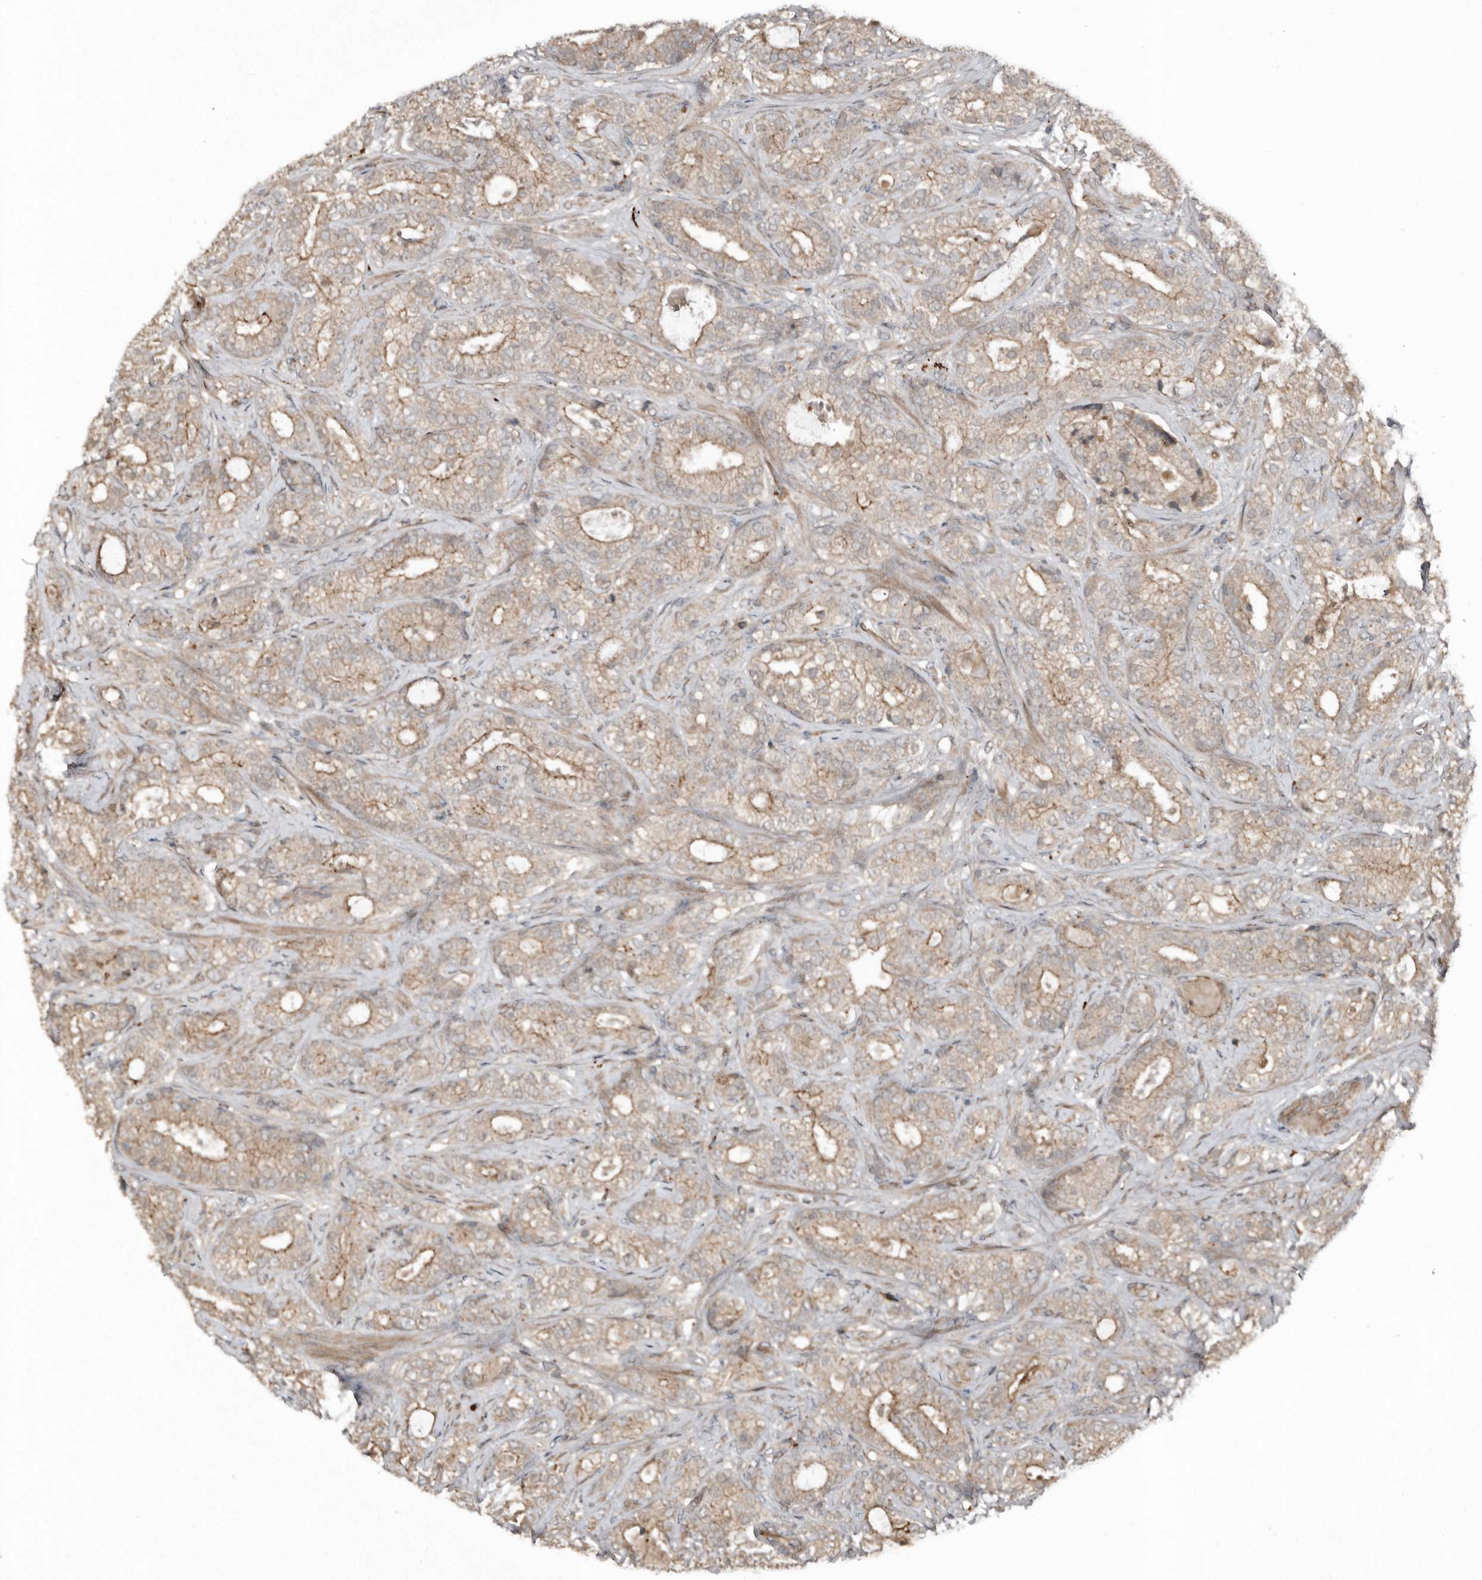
{"staining": {"intensity": "moderate", "quantity": "25%-75%", "location": "cytoplasmic/membranous"}, "tissue": "prostate cancer", "cell_type": "Tumor cells", "image_type": "cancer", "snomed": [{"axis": "morphology", "description": "Adenocarcinoma, High grade"}, {"axis": "topography", "description": "Prostate and seminal vesicle, NOS"}], "caption": "DAB (3,3'-diaminobenzidine) immunohistochemical staining of prostate high-grade adenocarcinoma demonstrates moderate cytoplasmic/membranous protein staining in approximately 25%-75% of tumor cells.", "gene": "TEAD3", "patient": {"sex": "male", "age": 67}}